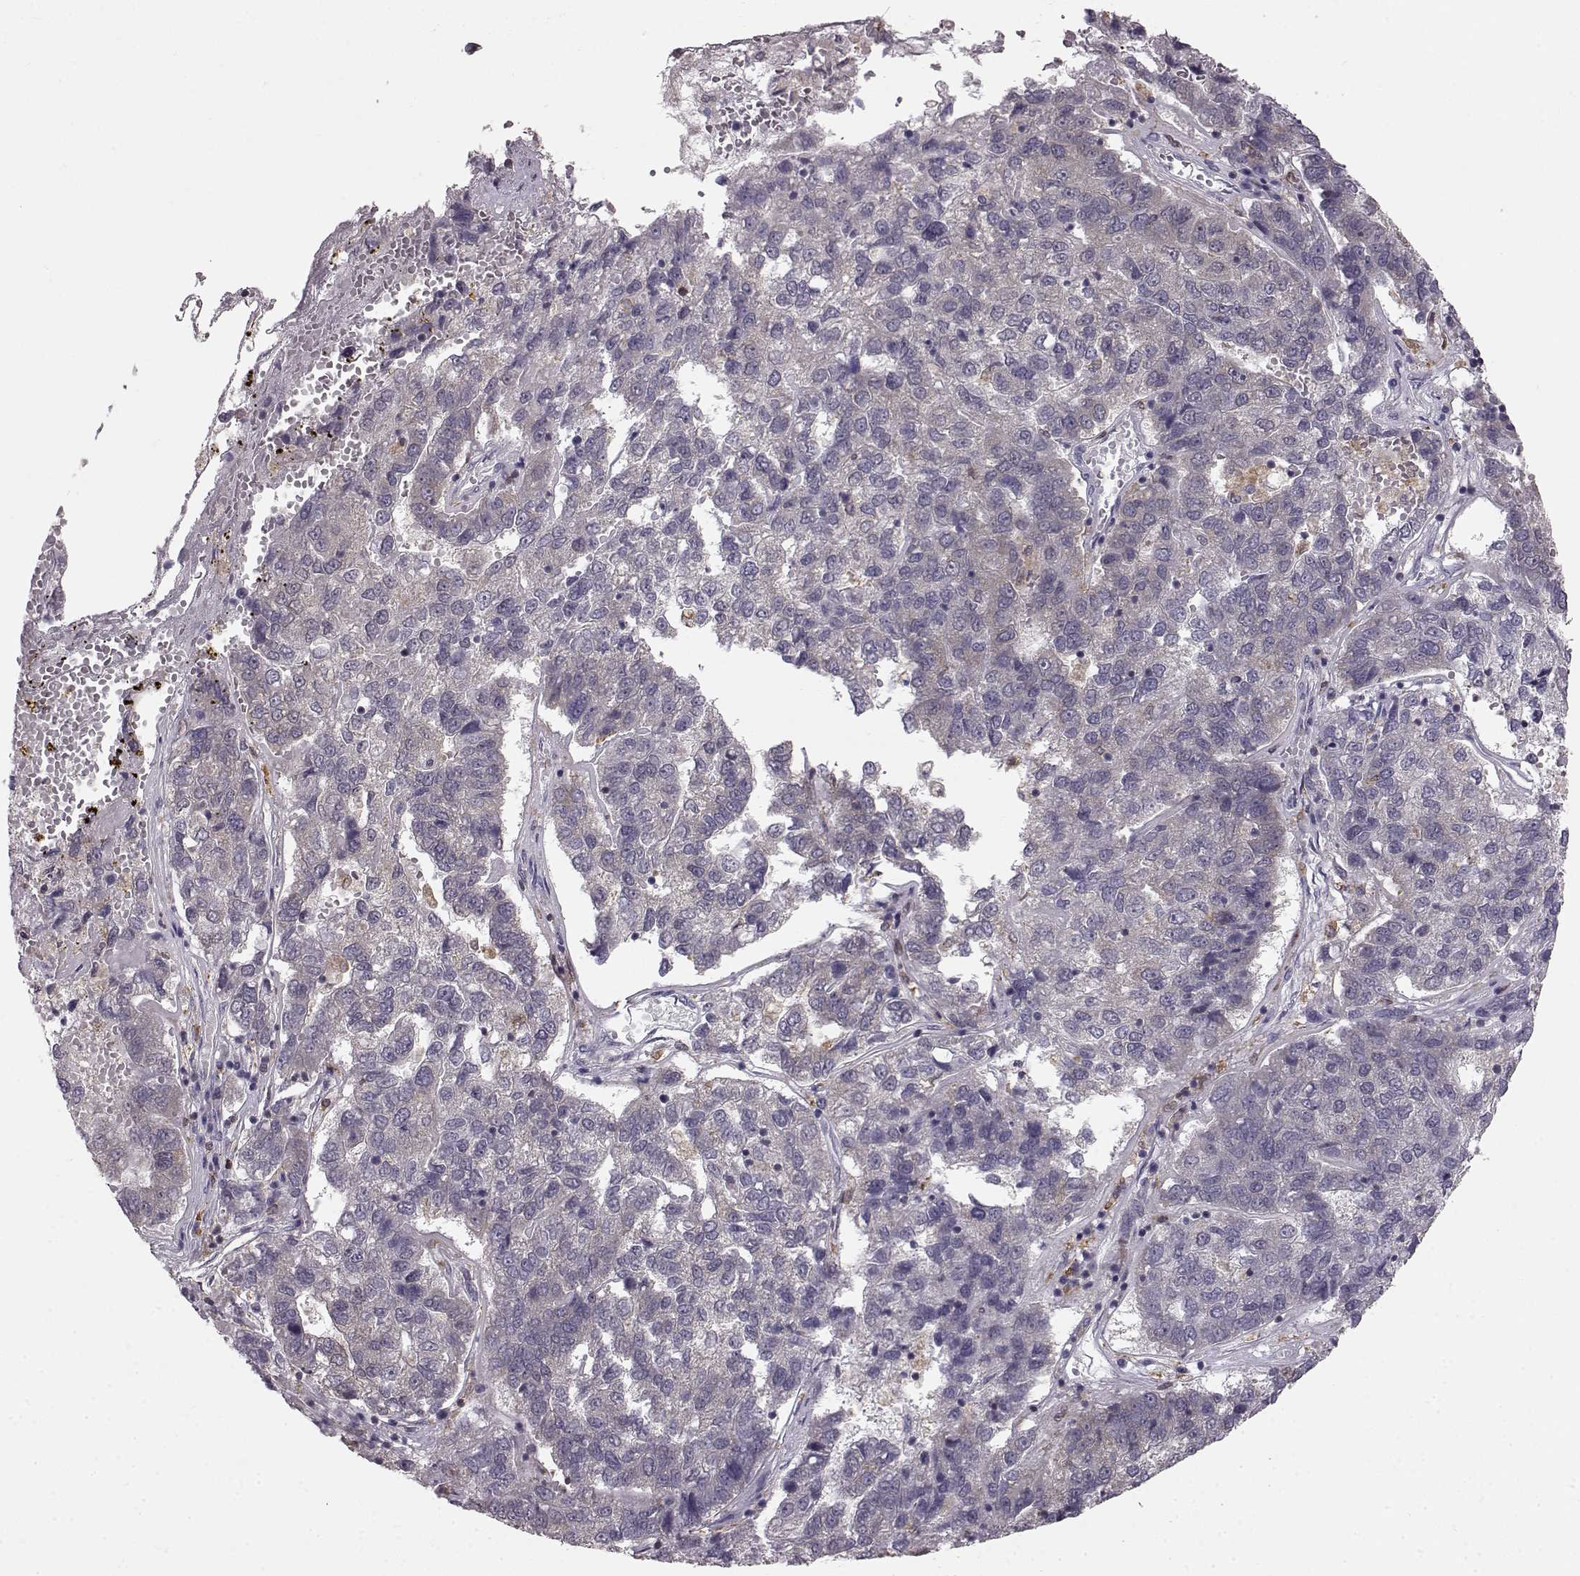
{"staining": {"intensity": "negative", "quantity": "none", "location": "none"}, "tissue": "pancreatic cancer", "cell_type": "Tumor cells", "image_type": "cancer", "snomed": [{"axis": "morphology", "description": "Adenocarcinoma, NOS"}, {"axis": "topography", "description": "Pancreas"}], "caption": "There is no significant staining in tumor cells of pancreatic cancer (adenocarcinoma).", "gene": "SPAG17", "patient": {"sex": "female", "age": 61}}